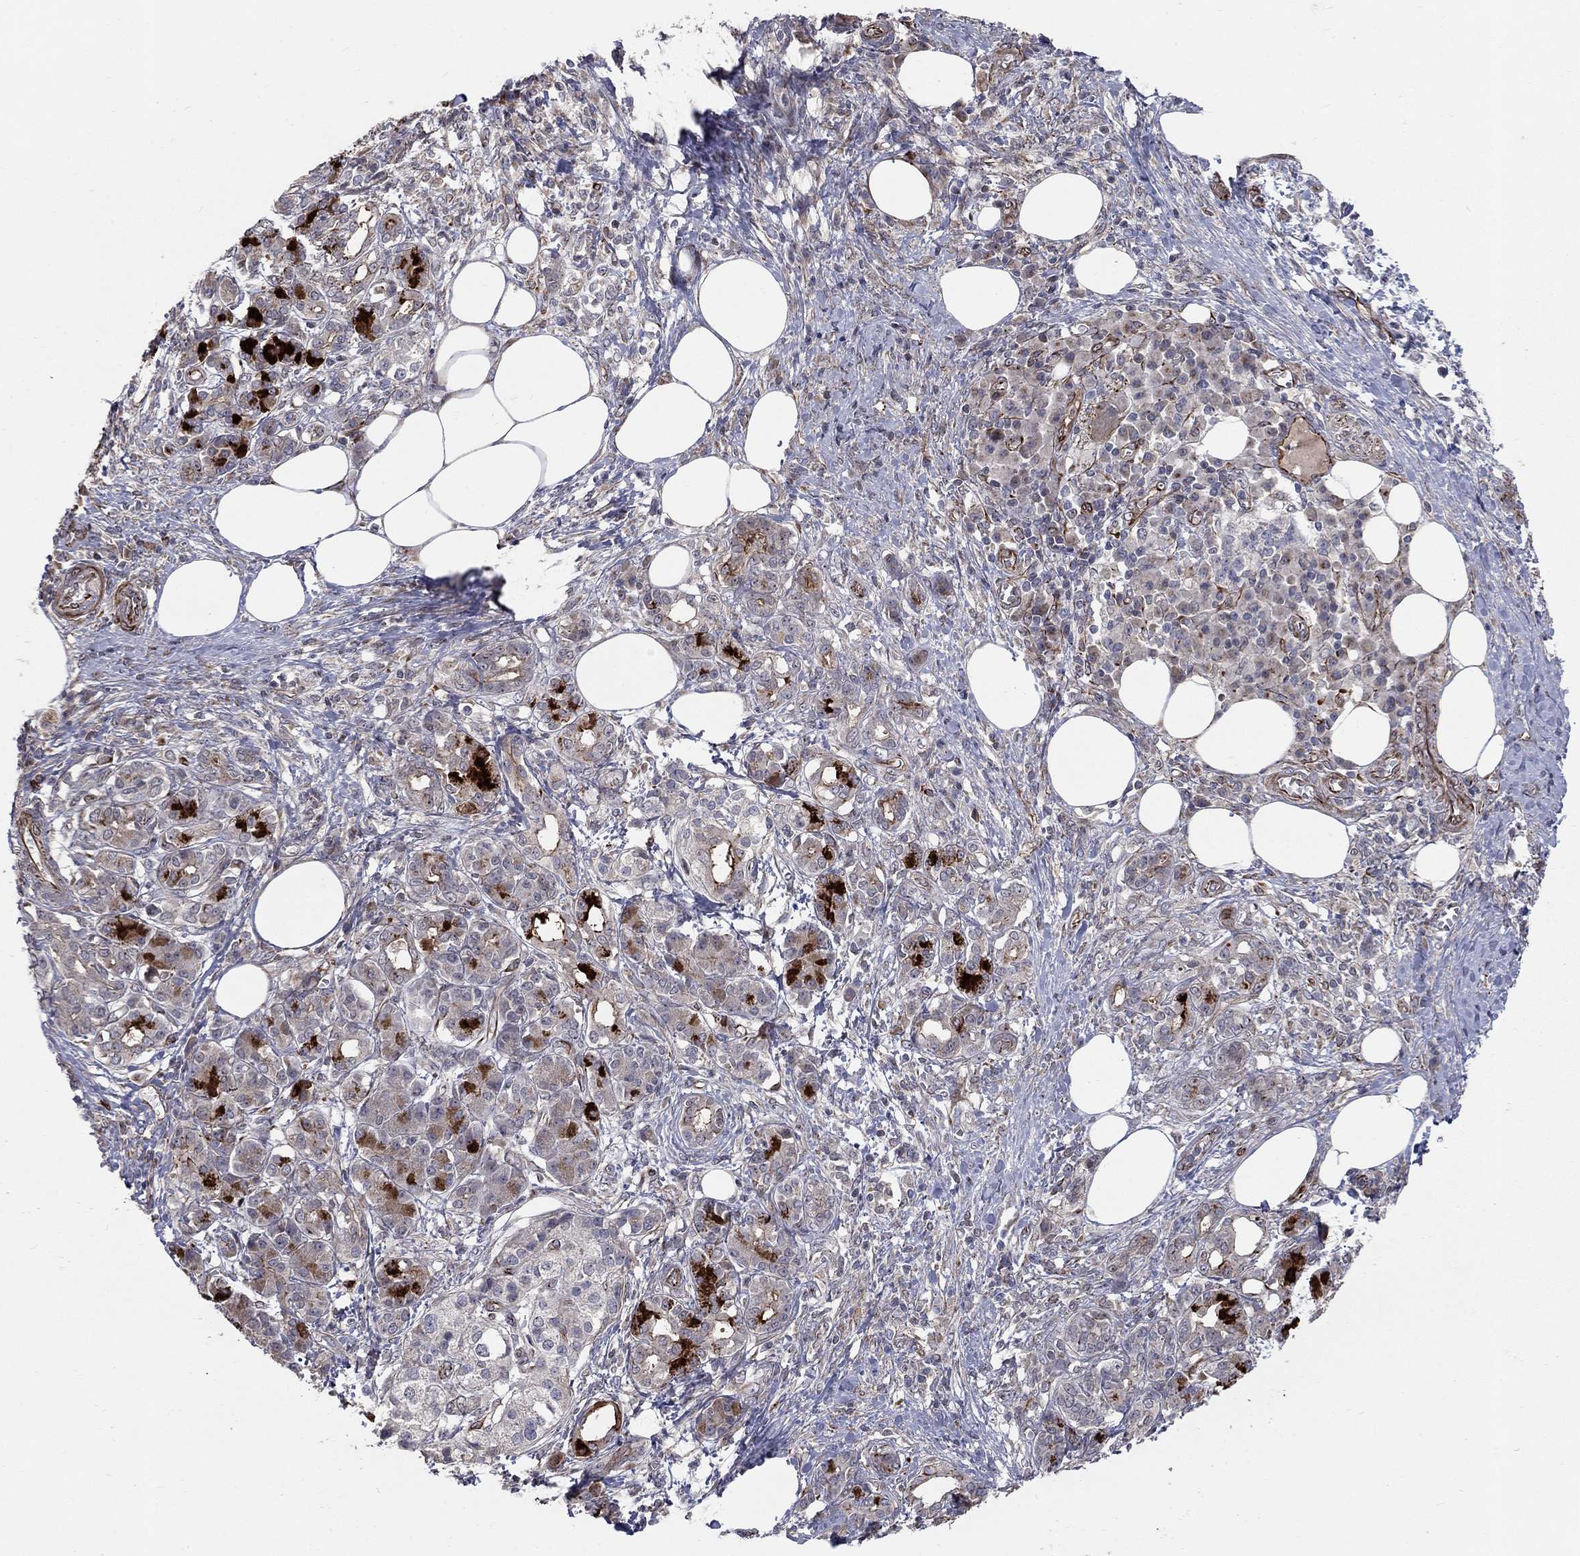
{"staining": {"intensity": "moderate", "quantity": "<25%", "location": "cytoplasmic/membranous"}, "tissue": "pancreatic cancer", "cell_type": "Tumor cells", "image_type": "cancer", "snomed": [{"axis": "morphology", "description": "Adenocarcinoma, NOS"}, {"axis": "topography", "description": "Pancreas"}], "caption": "Immunohistochemistry (IHC) of human pancreatic cancer reveals low levels of moderate cytoplasmic/membranous expression in approximately <25% of tumor cells.", "gene": "MSRA", "patient": {"sex": "female", "age": 73}}